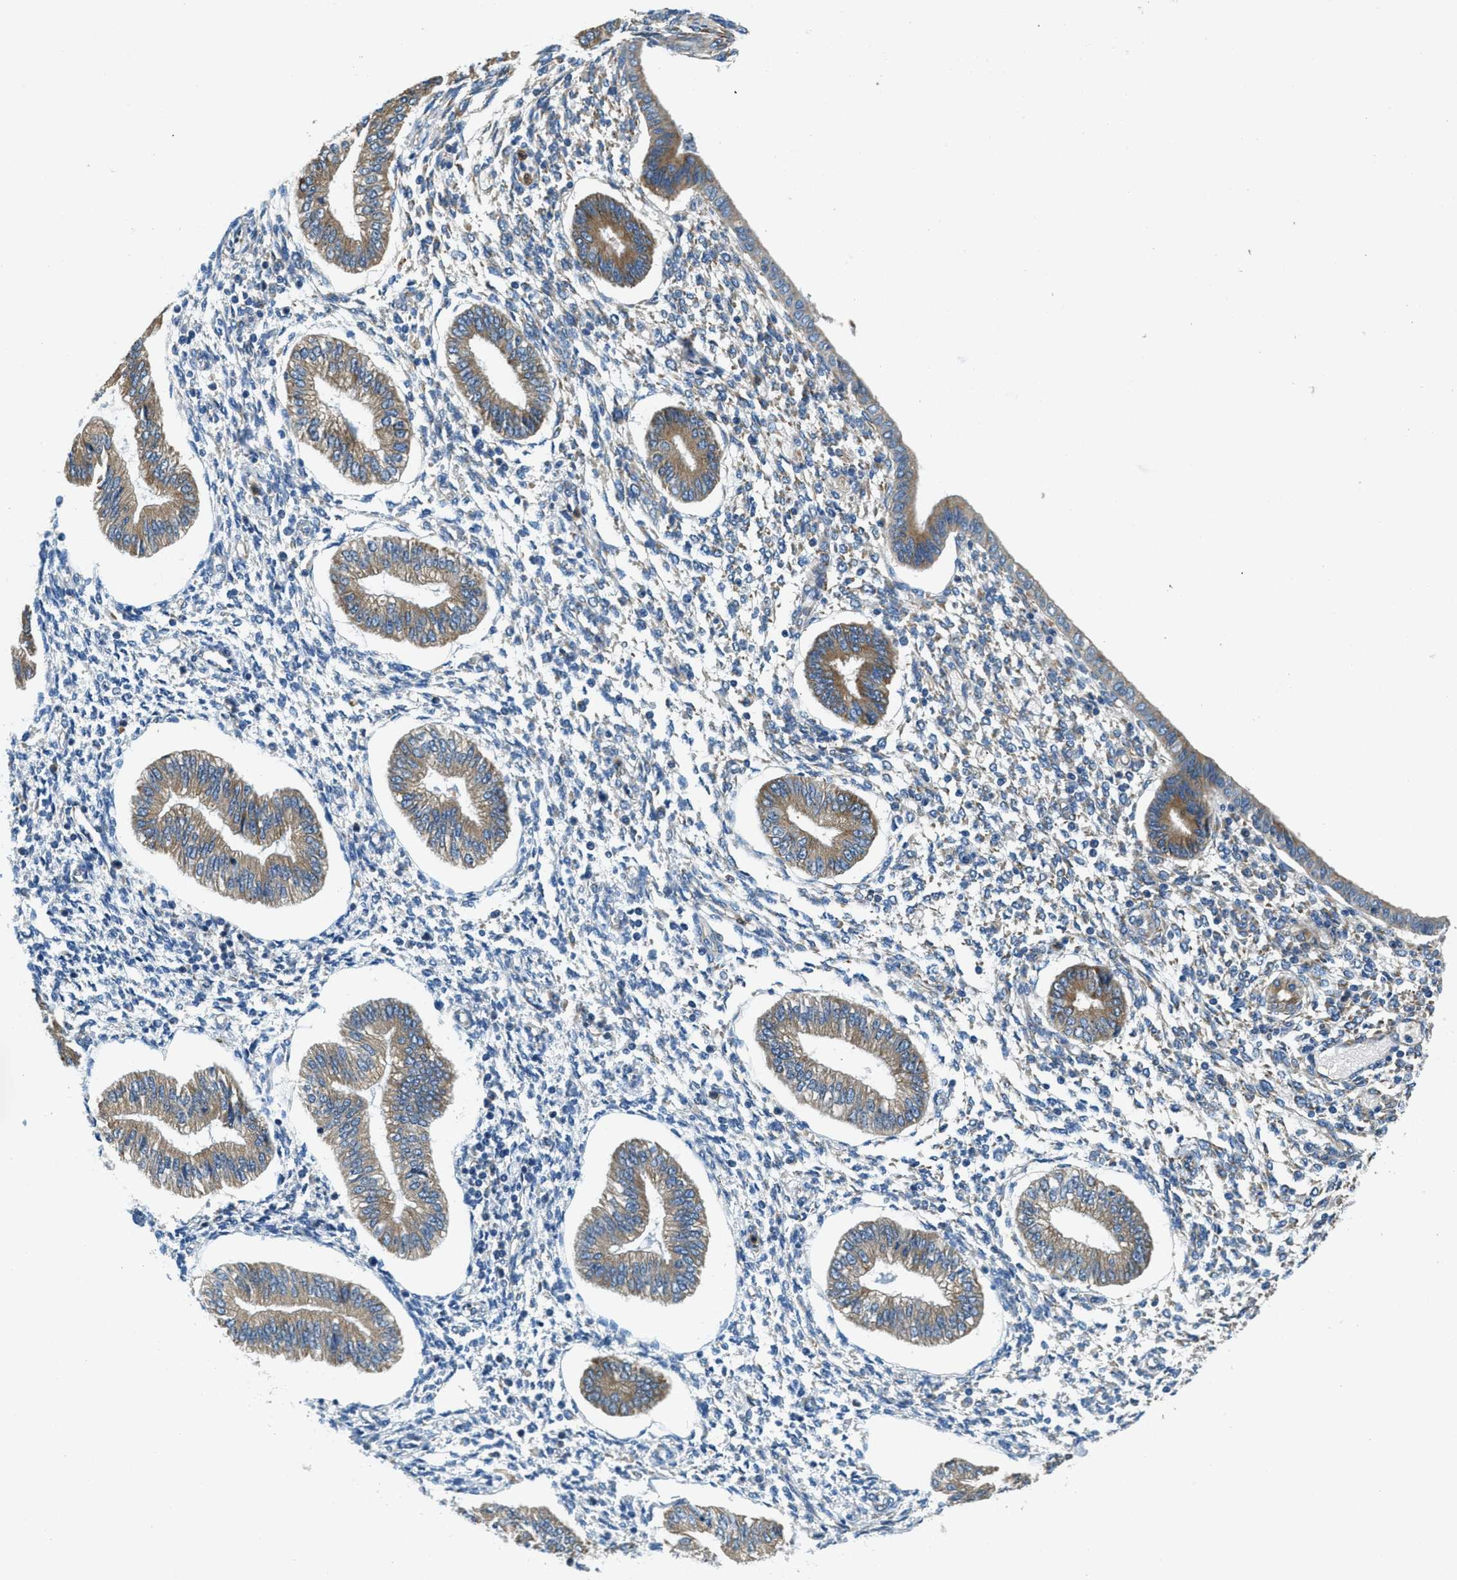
{"staining": {"intensity": "negative", "quantity": "none", "location": "none"}, "tissue": "endometrium", "cell_type": "Cells in endometrial stroma", "image_type": "normal", "snomed": [{"axis": "morphology", "description": "Normal tissue, NOS"}, {"axis": "topography", "description": "Endometrium"}], "caption": "The image demonstrates no significant expression in cells in endometrial stroma of endometrium.", "gene": "GIMAP8", "patient": {"sex": "female", "age": 50}}